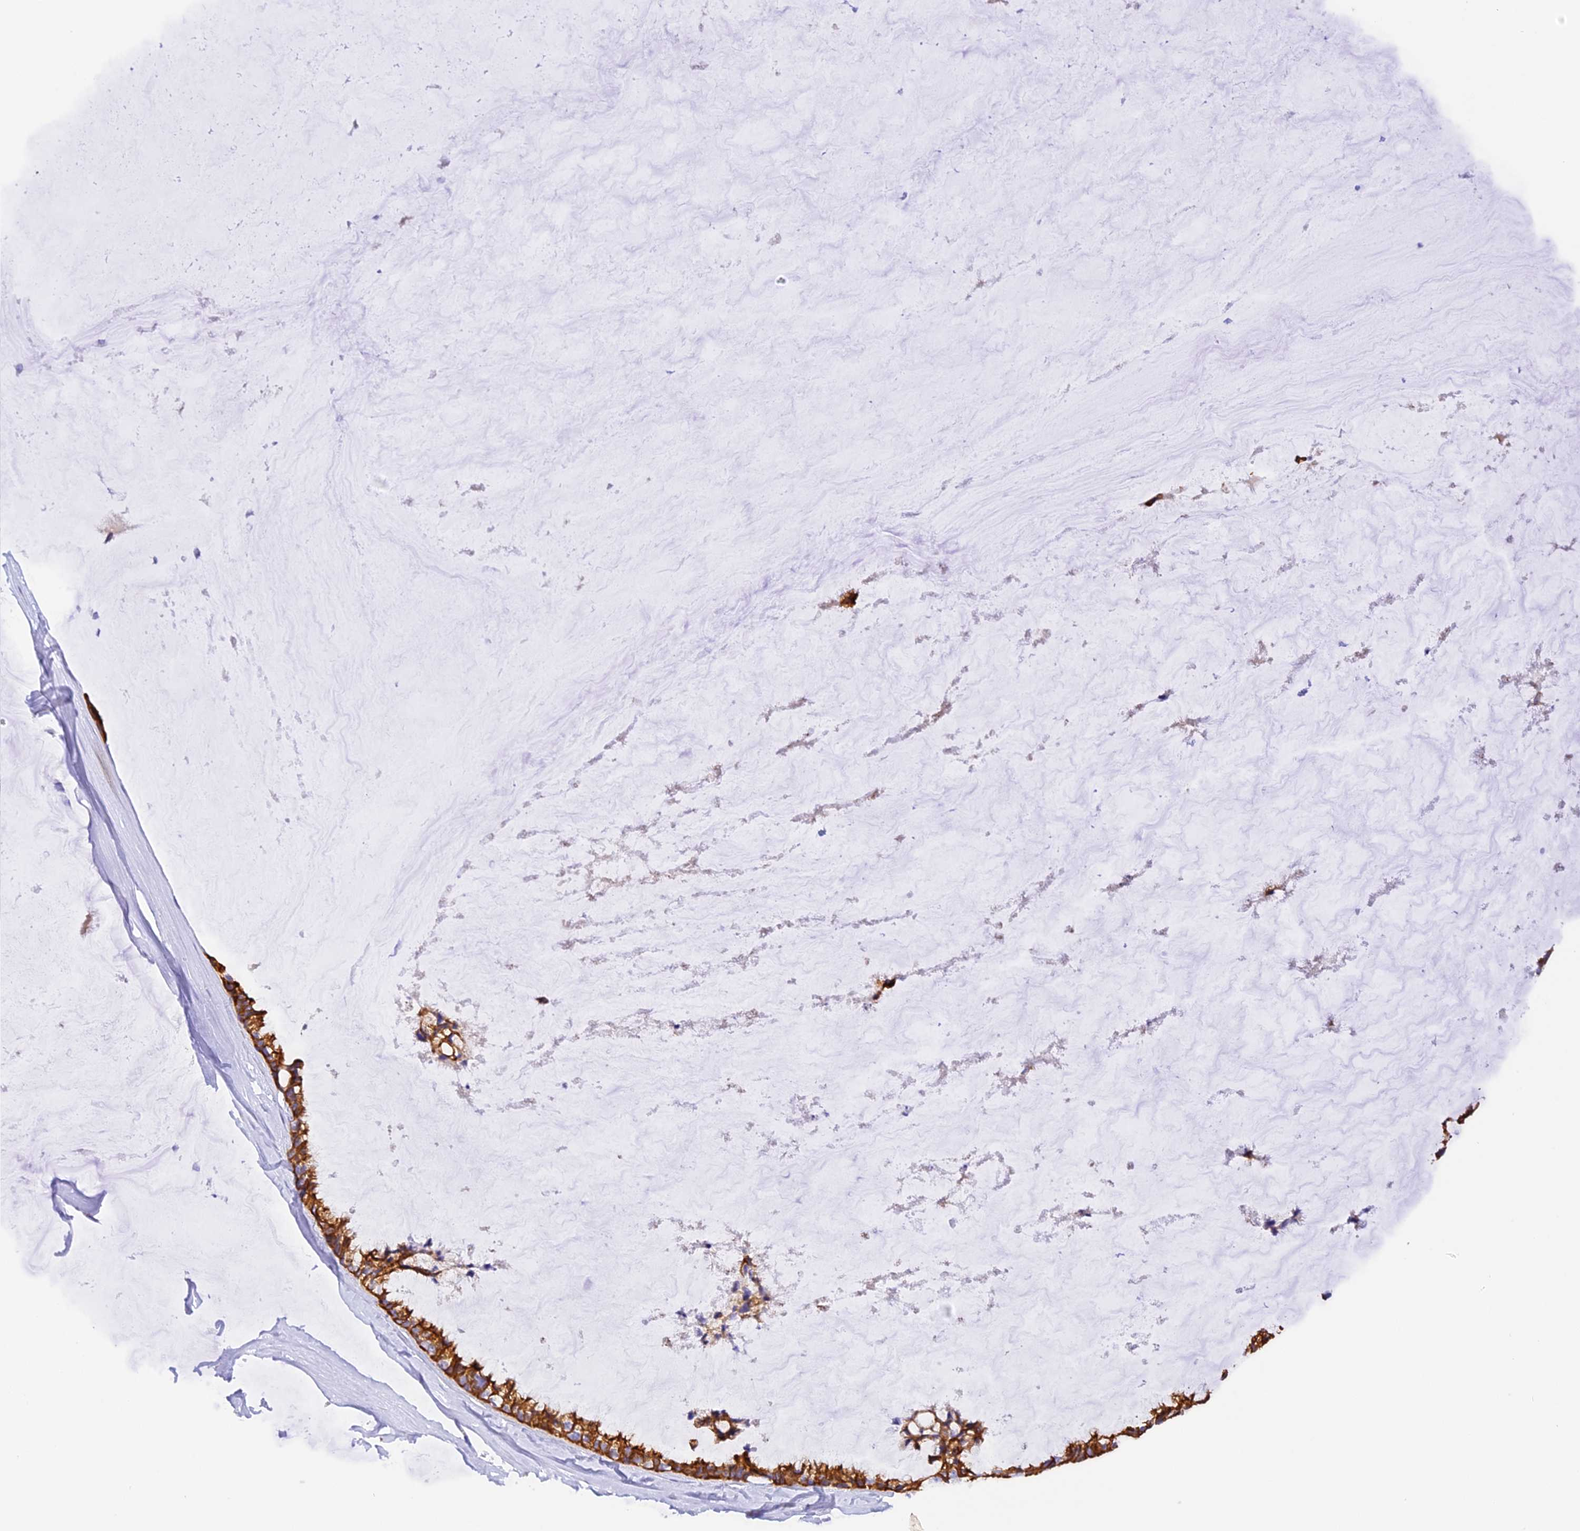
{"staining": {"intensity": "strong", "quantity": ">75%", "location": "cytoplasmic/membranous"}, "tissue": "ovarian cancer", "cell_type": "Tumor cells", "image_type": "cancer", "snomed": [{"axis": "morphology", "description": "Cystadenocarcinoma, mucinous, NOS"}, {"axis": "topography", "description": "Ovary"}], "caption": "Brown immunohistochemical staining in human mucinous cystadenocarcinoma (ovarian) demonstrates strong cytoplasmic/membranous staining in approximately >75% of tumor cells.", "gene": "PKIA", "patient": {"sex": "female", "age": 39}}